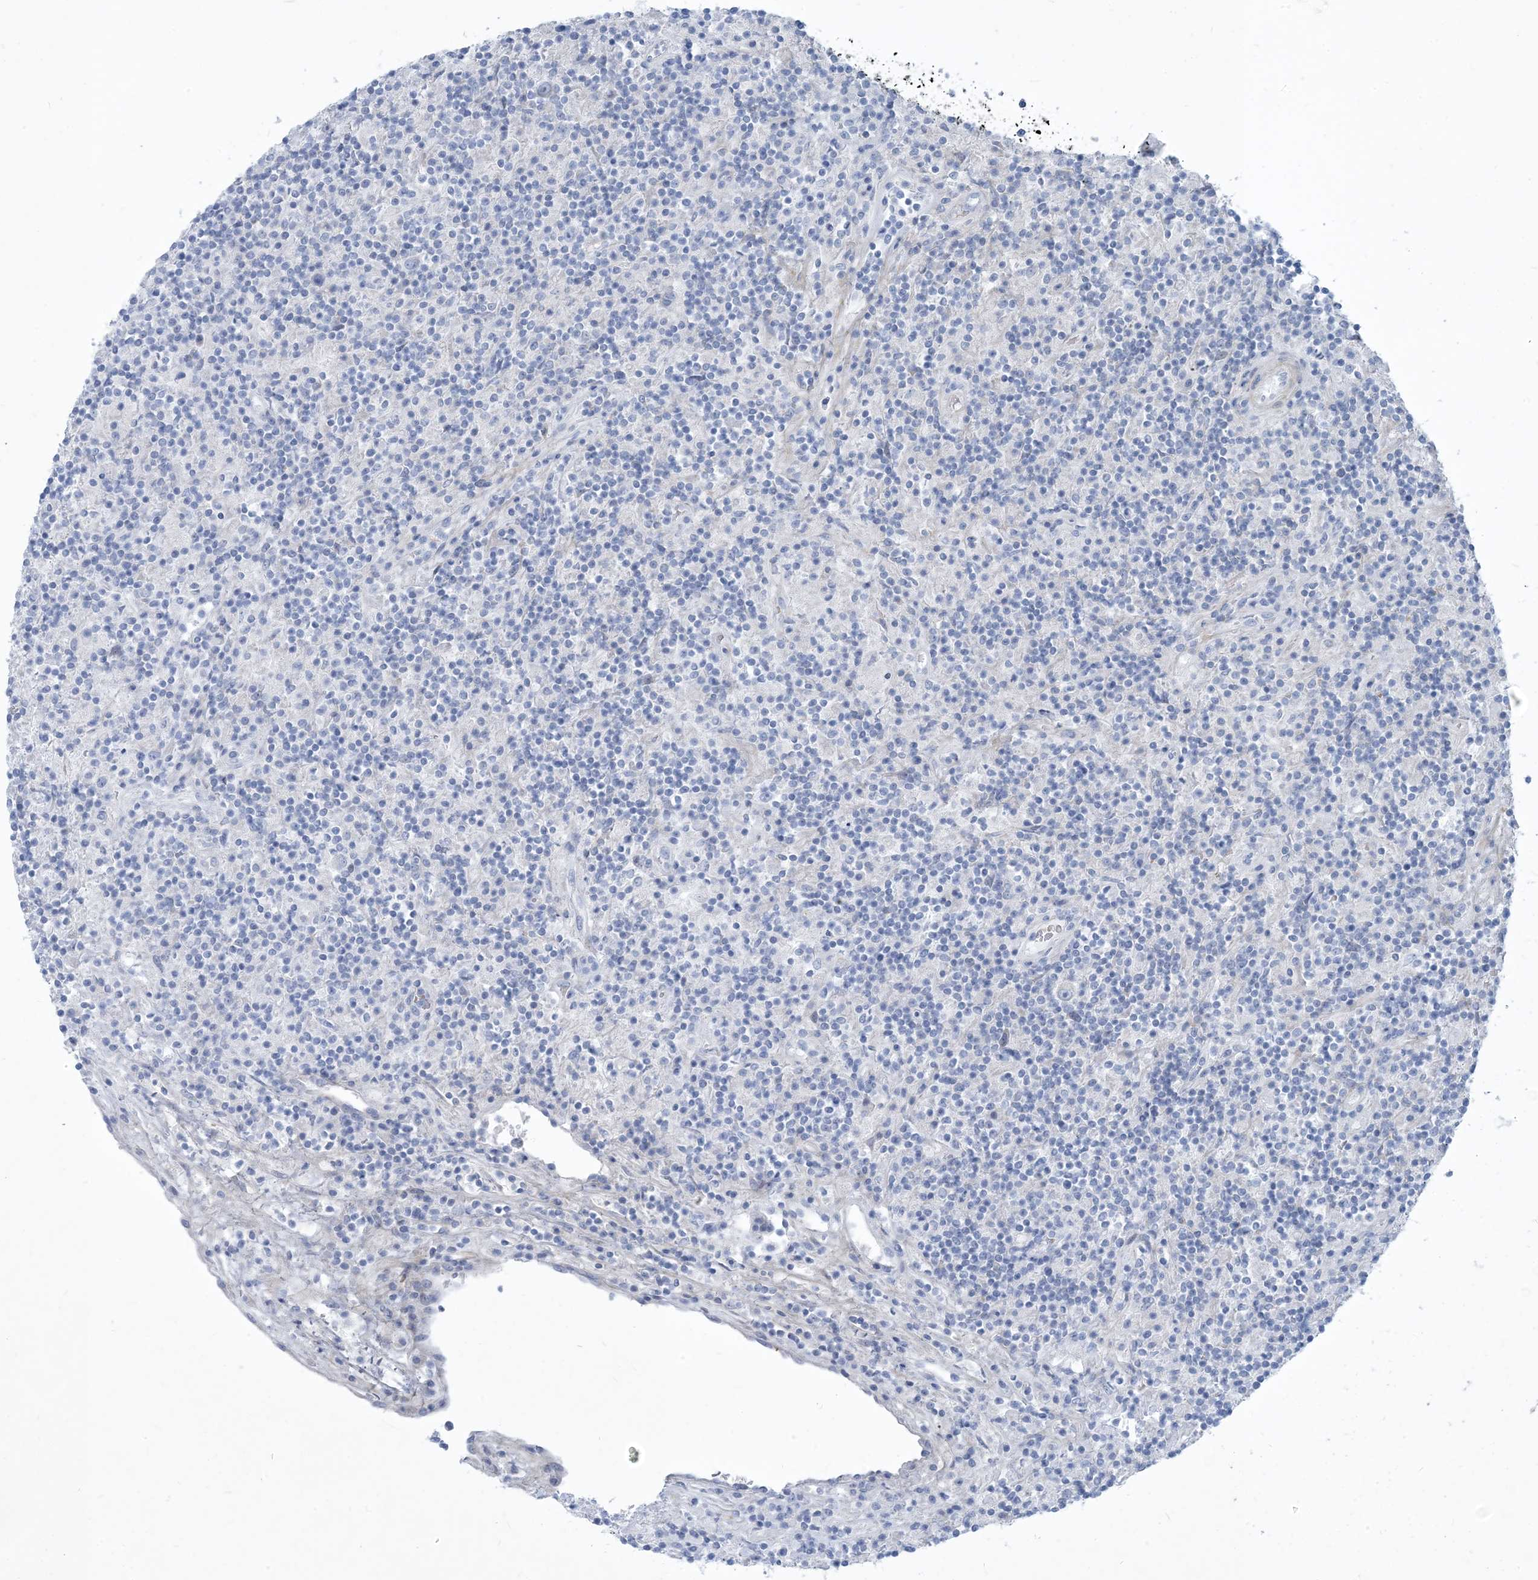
{"staining": {"intensity": "negative", "quantity": "none", "location": "none"}, "tissue": "lymphoma", "cell_type": "Tumor cells", "image_type": "cancer", "snomed": [{"axis": "morphology", "description": "Hodgkin's disease, NOS"}, {"axis": "topography", "description": "Lymph node"}], "caption": "The histopathology image shows no significant positivity in tumor cells of lymphoma.", "gene": "MOXD1", "patient": {"sex": "male", "age": 70}}